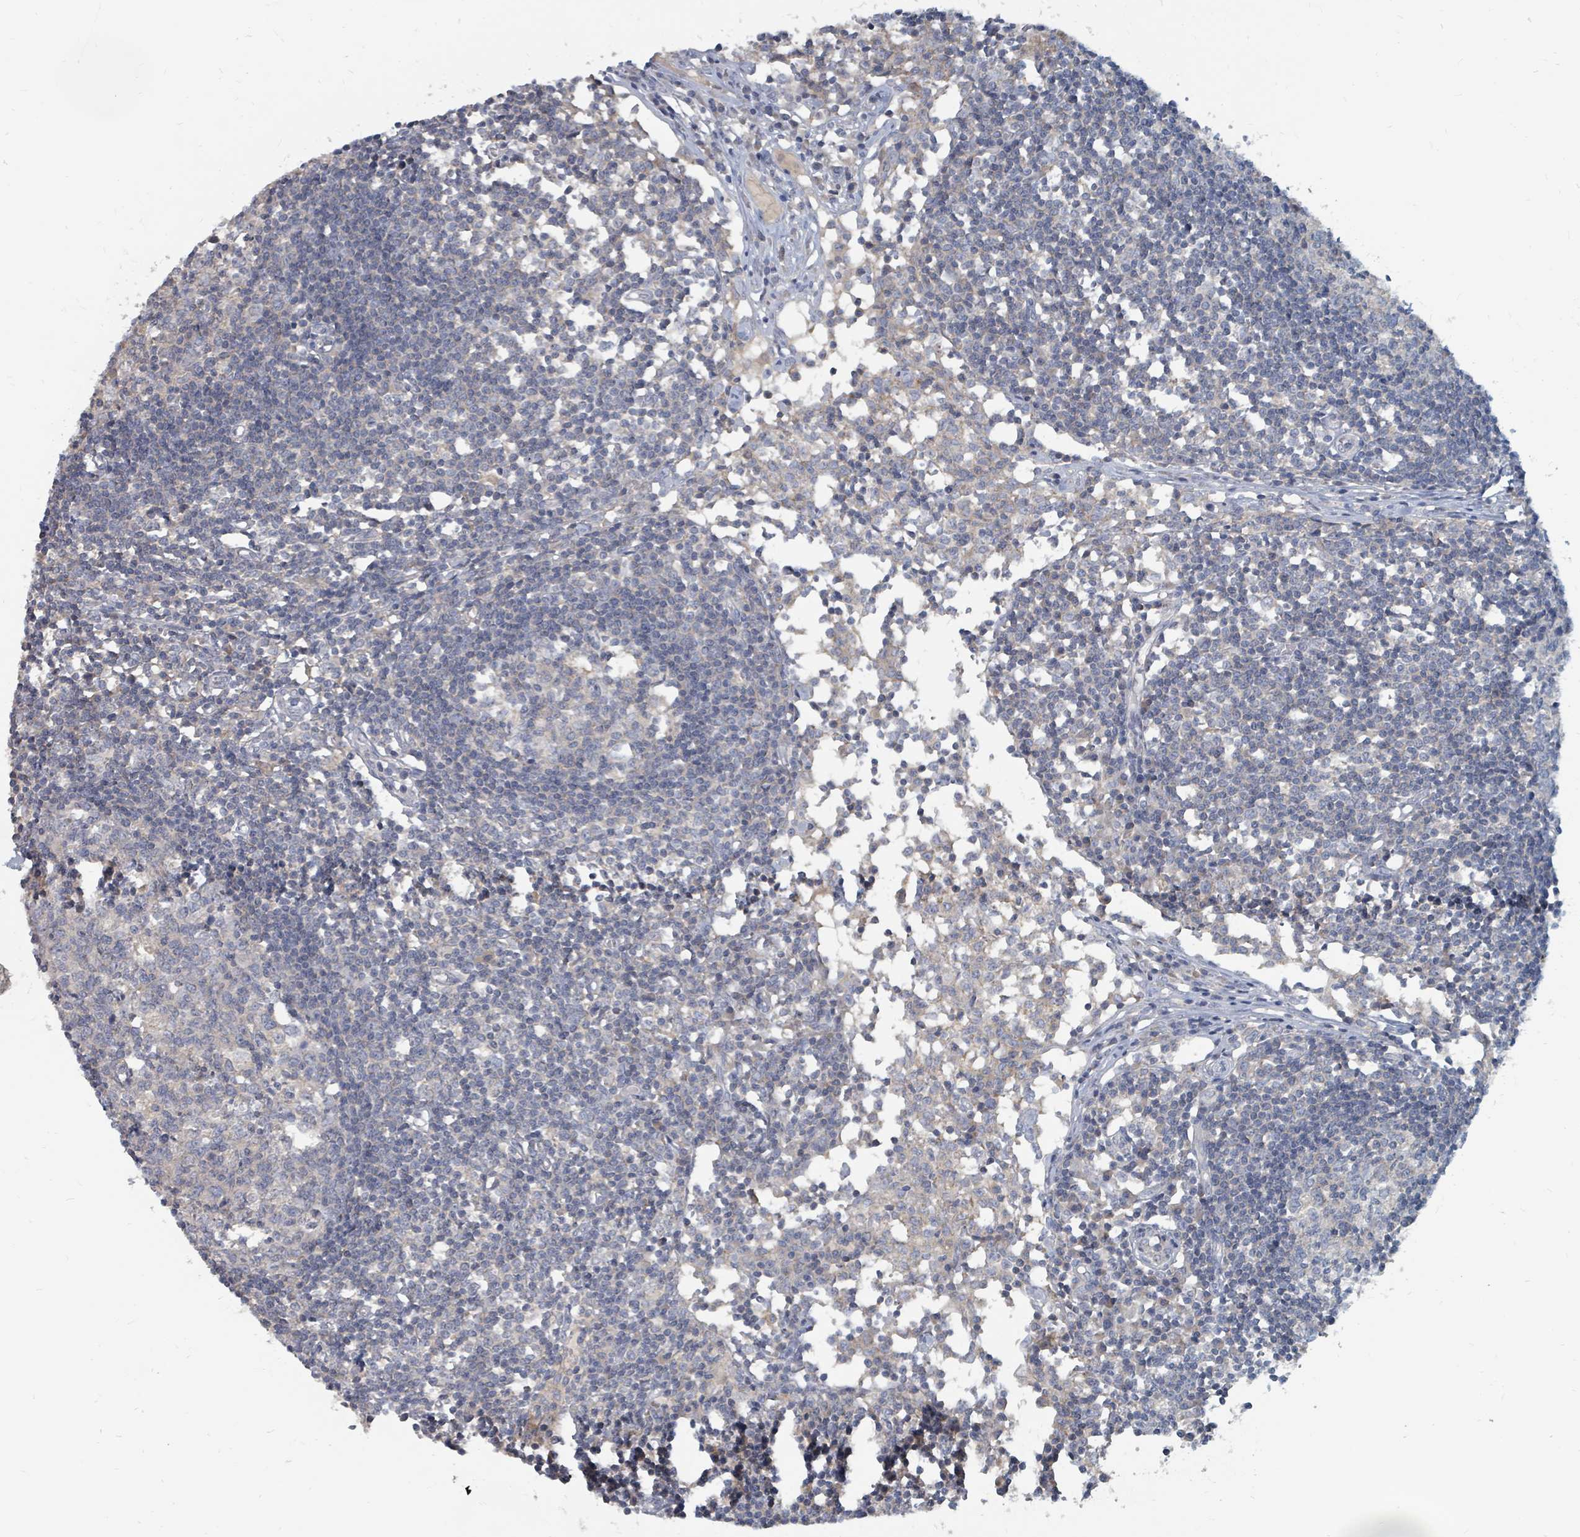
{"staining": {"intensity": "negative", "quantity": "none", "location": "none"}, "tissue": "lymph node", "cell_type": "Germinal center cells", "image_type": "normal", "snomed": [{"axis": "morphology", "description": "Normal tissue, NOS"}, {"axis": "topography", "description": "Lymph node"}], "caption": "This is an immunohistochemistry micrograph of unremarkable human lymph node. There is no expression in germinal center cells.", "gene": "ARGFX", "patient": {"sex": "female", "age": 55}}